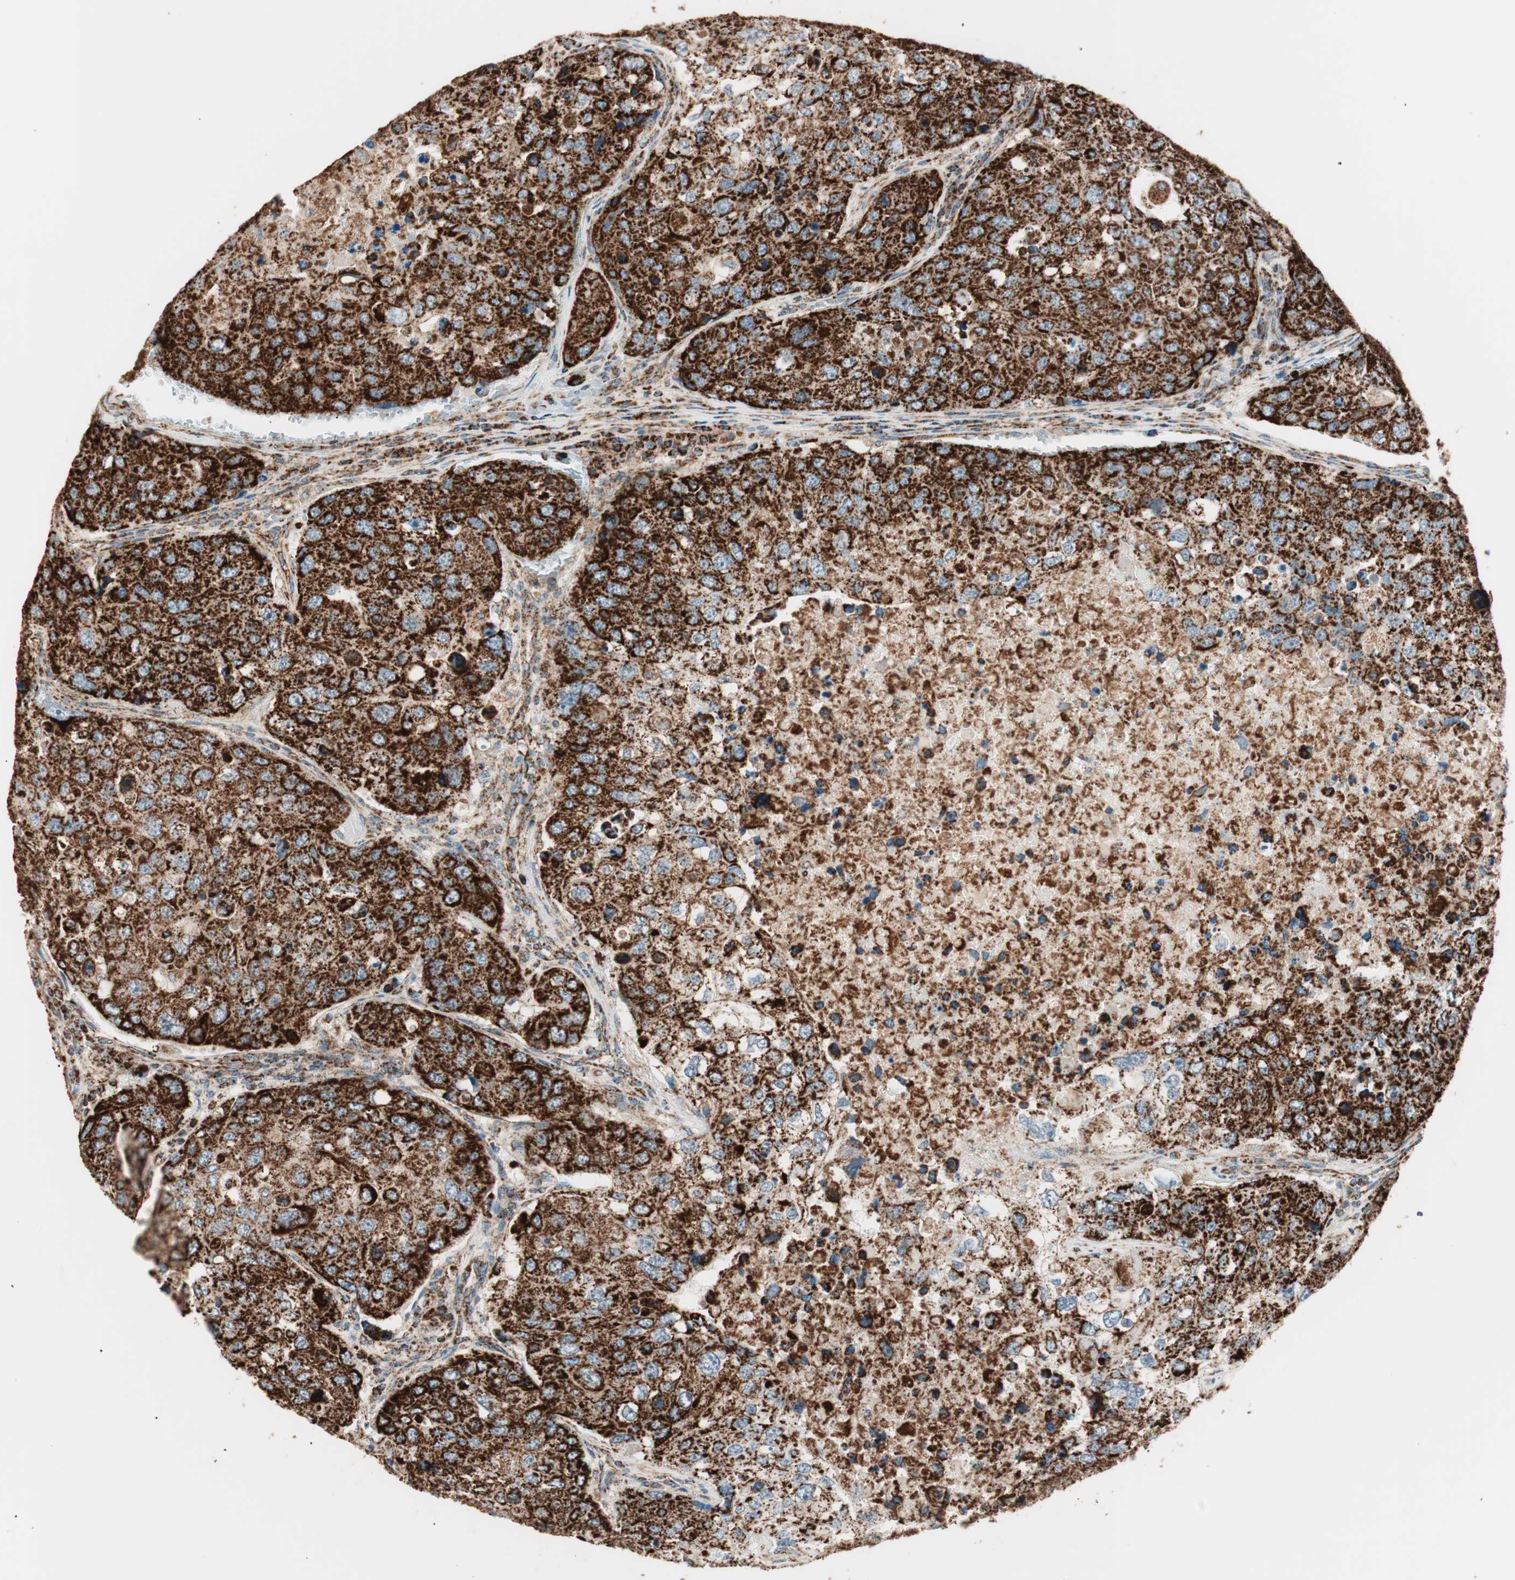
{"staining": {"intensity": "strong", "quantity": ">75%", "location": "cytoplasmic/membranous"}, "tissue": "urothelial cancer", "cell_type": "Tumor cells", "image_type": "cancer", "snomed": [{"axis": "morphology", "description": "Urothelial carcinoma, High grade"}, {"axis": "topography", "description": "Lymph node"}, {"axis": "topography", "description": "Urinary bladder"}], "caption": "Protein staining of urothelial carcinoma (high-grade) tissue demonstrates strong cytoplasmic/membranous expression in about >75% of tumor cells. Using DAB (brown) and hematoxylin (blue) stains, captured at high magnification using brightfield microscopy.", "gene": "TOMM22", "patient": {"sex": "male", "age": 51}}